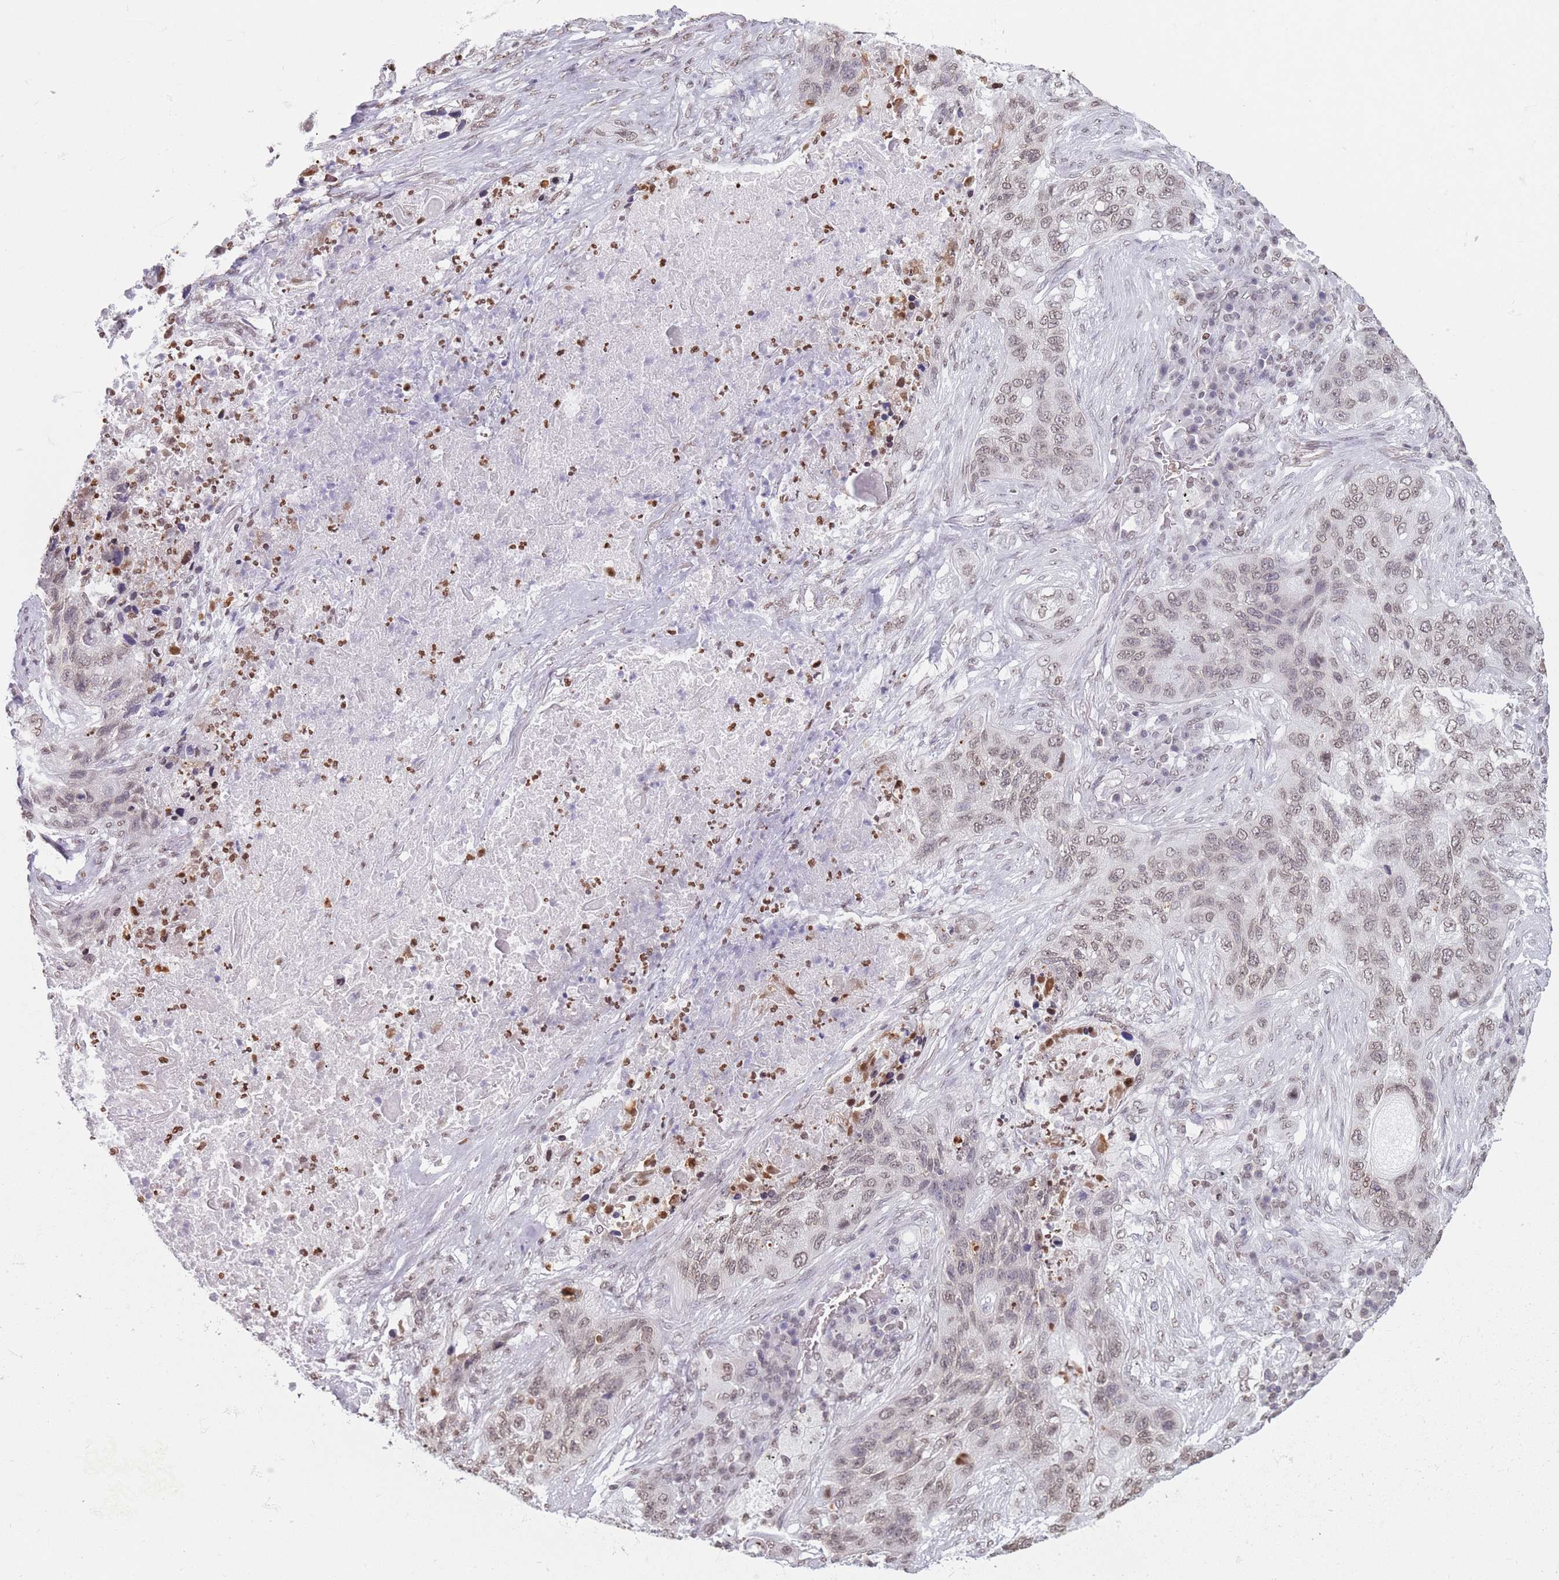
{"staining": {"intensity": "weak", "quantity": "25%-75%", "location": "nuclear"}, "tissue": "lung cancer", "cell_type": "Tumor cells", "image_type": "cancer", "snomed": [{"axis": "morphology", "description": "Squamous cell carcinoma, NOS"}, {"axis": "topography", "description": "Lung"}], "caption": "Tumor cells display low levels of weak nuclear expression in approximately 25%-75% of cells in human lung cancer. (DAB (3,3'-diaminobenzidine) IHC with brightfield microscopy, high magnification).", "gene": "RYK", "patient": {"sex": "female", "age": 63}}